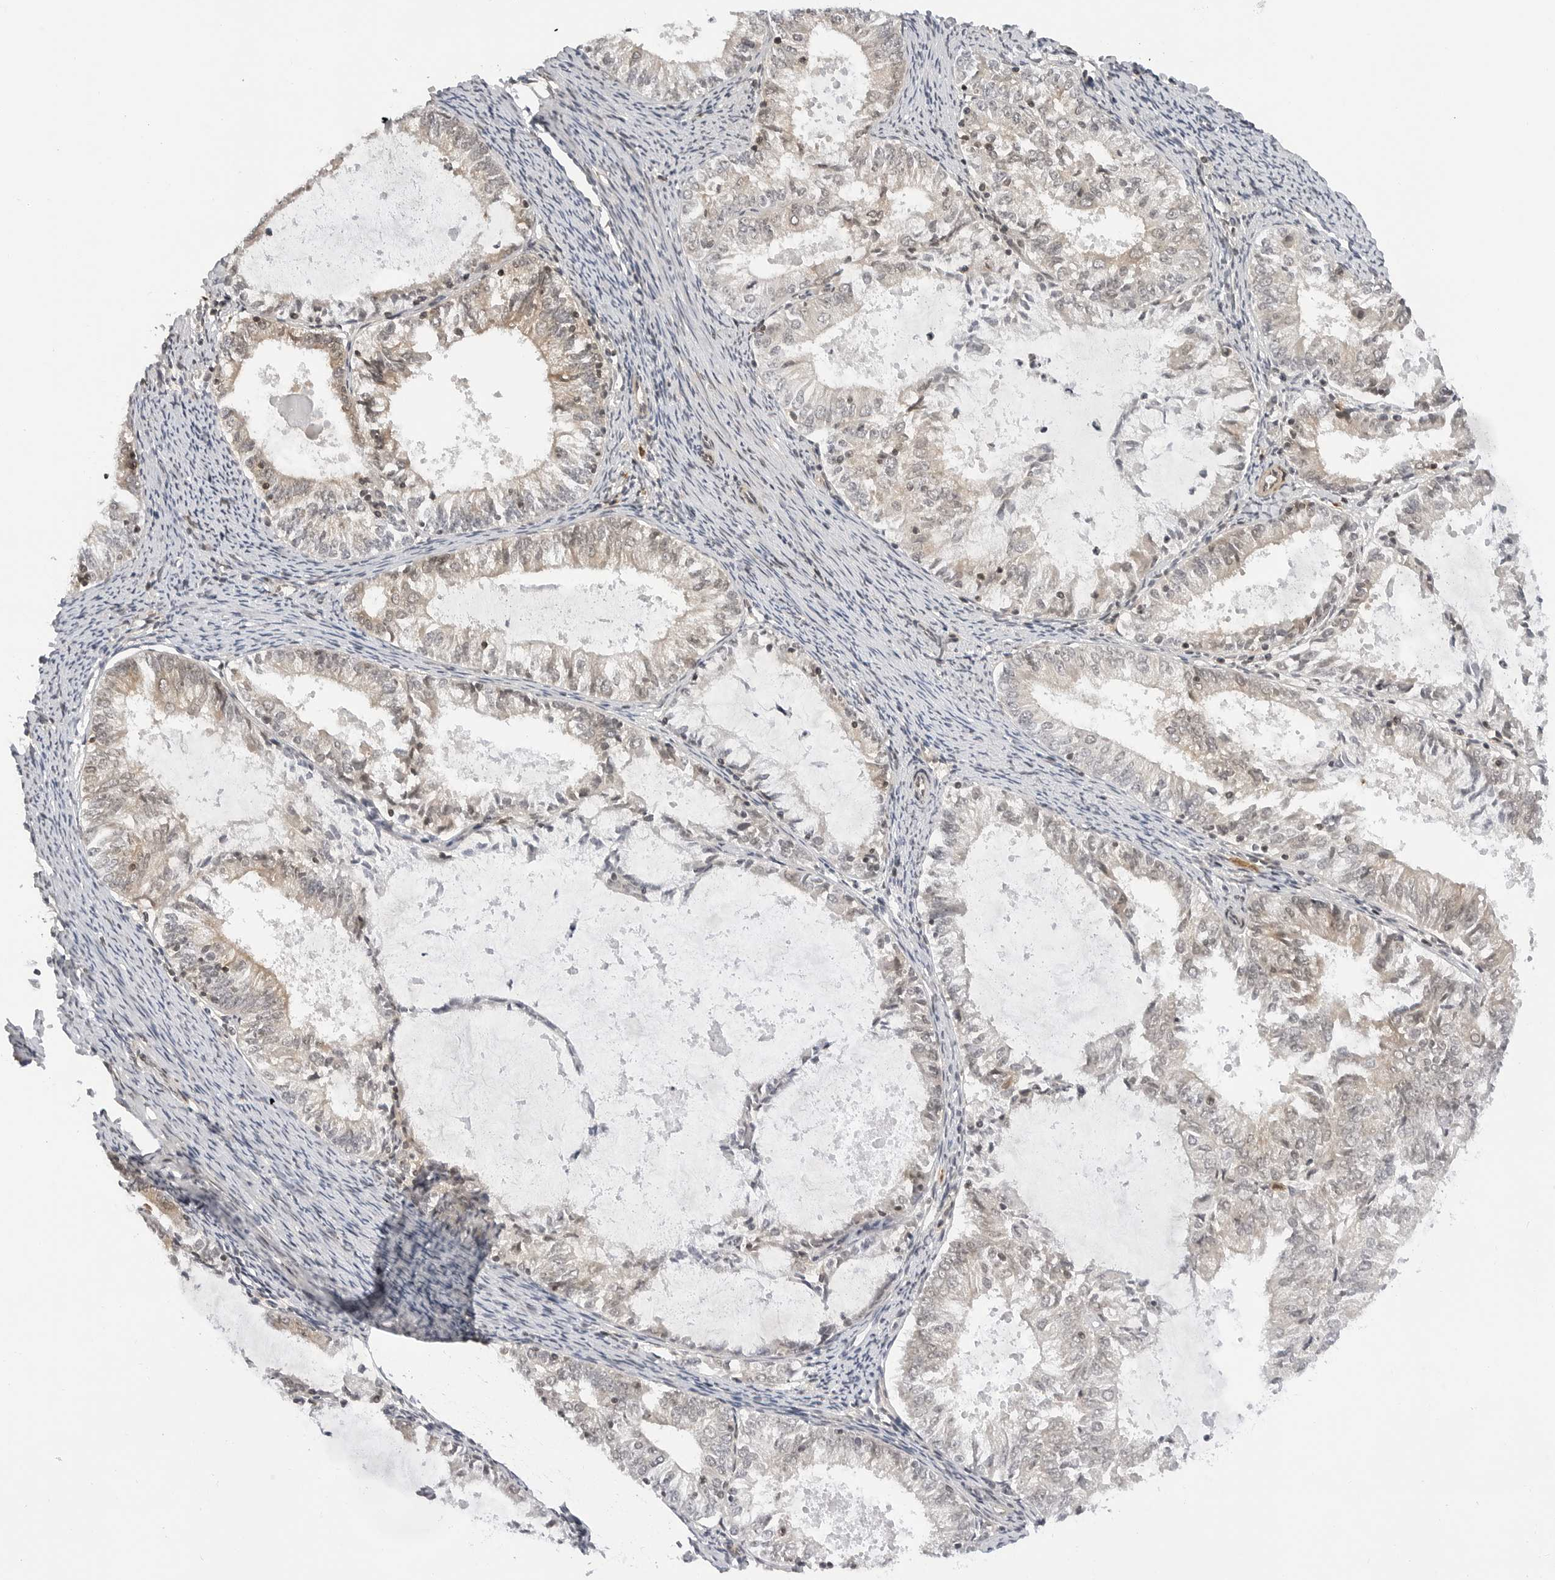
{"staining": {"intensity": "weak", "quantity": "25%-75%", "location": "cytoplasmic/membranous"}, "tissue": "endometrial cancer", "cell_type": "Tumor cells", "image_type": "cancer", "snomed": [{"axis": "morphology", "description": "Adenocarcinoma, NOS"}, {"axis": "topography", "description": "Endometrium"}], "caption": "Tumor cells demonstrate weak cytoplasmic/membranous expression in approximately 25%-75% of cells in endometrial adenocarcinoma.", "gene": "MAP2K5", "patient": {"sex": "female", "age": 57}}